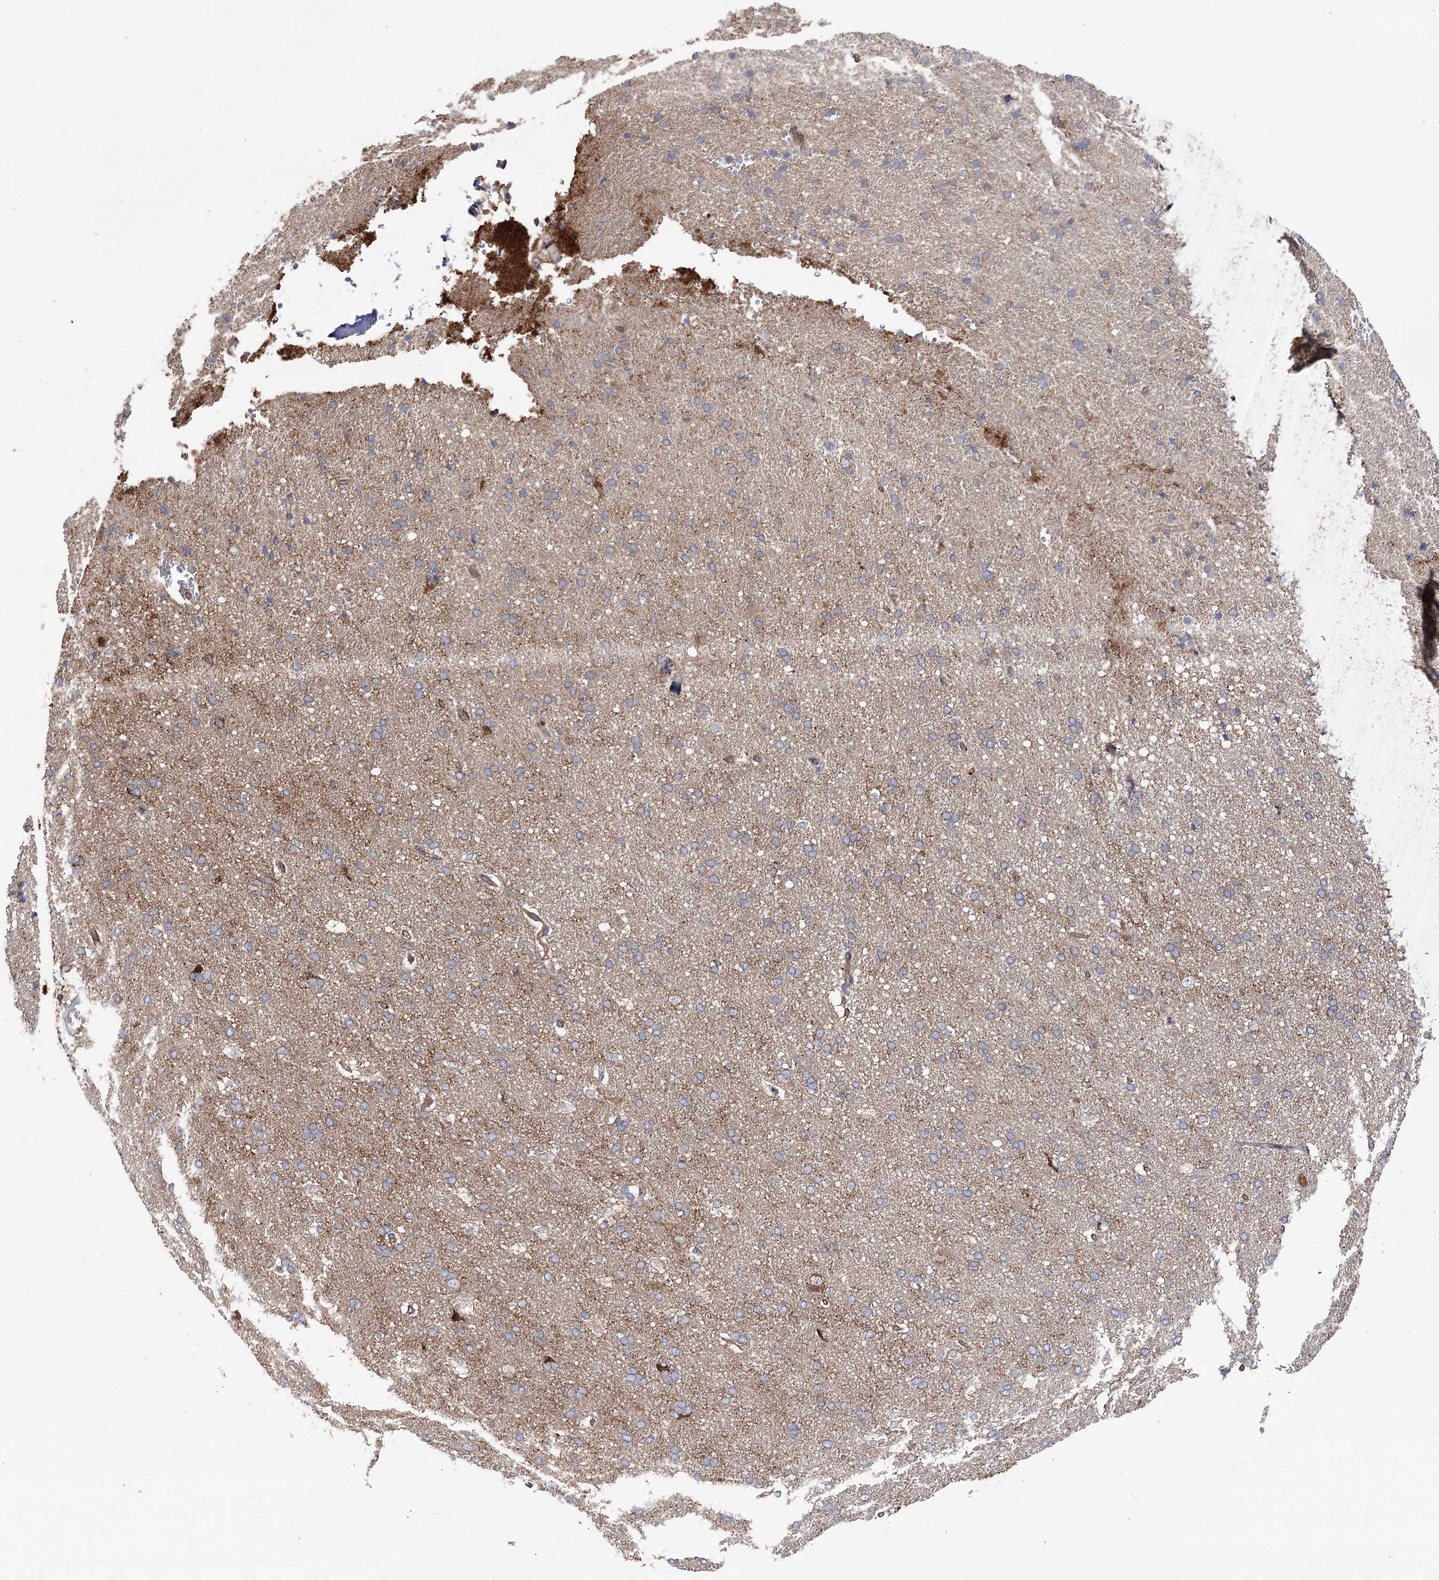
{"staining": {"intensity": "negative", "quantity": "none", "location": "none"}, "tissue": "cerebral cortex", "cell_type": "Endothelial cells", "image_type": "normal", "snomed": [{"axis": "morphology", "description": "Normal tissue, NOS"}, {"axis": "topography", "description": "Cerebral cortex"}], "caption": "Immunohistochemistry of normal cerebral cortex exhibits no expression in endothelial cells.", "gene": "VPS37B", "patient": {"sex": "male", "age": 62}}